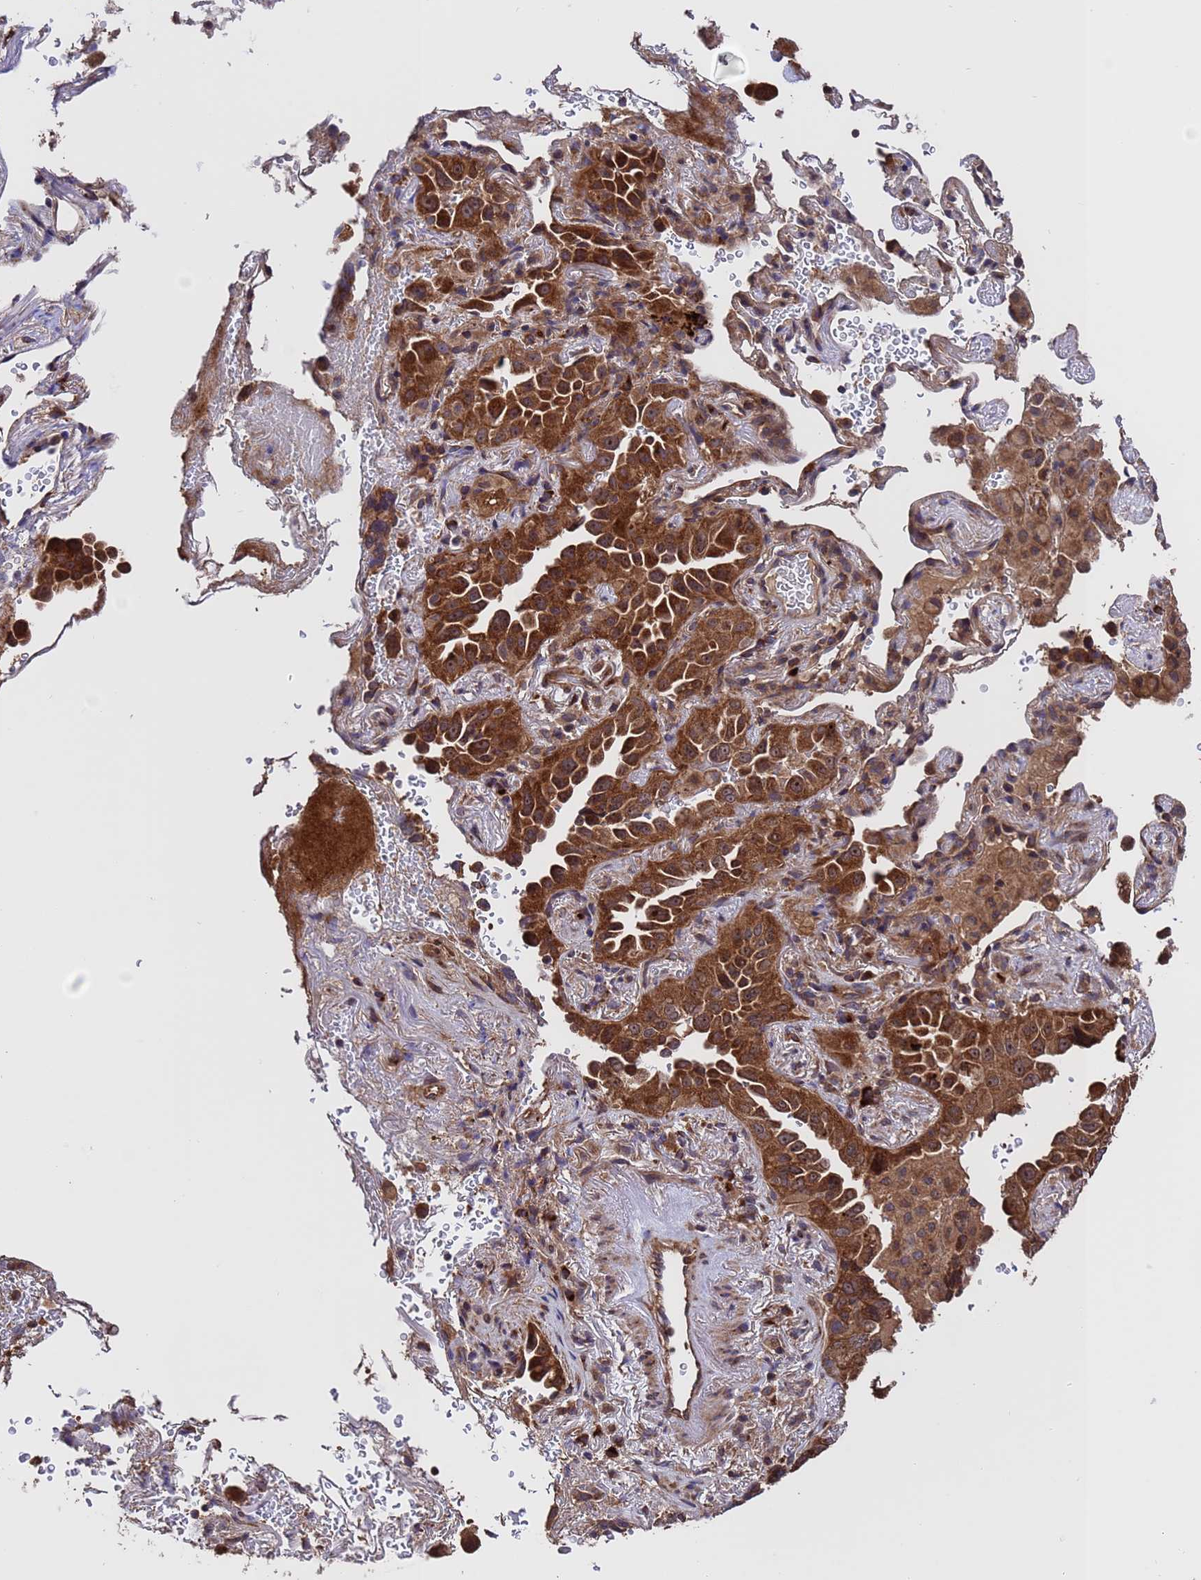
{"staining": {"intensity": "strong", "quantity": ">75%", "location": "cytoplasmic/membranous"}, "tissue": "lung cancer", "cell_type": "Tumor cells", "image_type": "cancer", "snomed": [{"axis": "morphology", "description": "Adenocarcinoma, NOS"}, {"axis": "topography", "description": "Lung"}], "caption": "A high amount of strong cytoplasmic/membranous expression is present in approximately >75% of tumor cells in adenocarcinoma (lung) tissue.", "gene": "TSR3", "patient": {"sex": "female", "age": 69}}